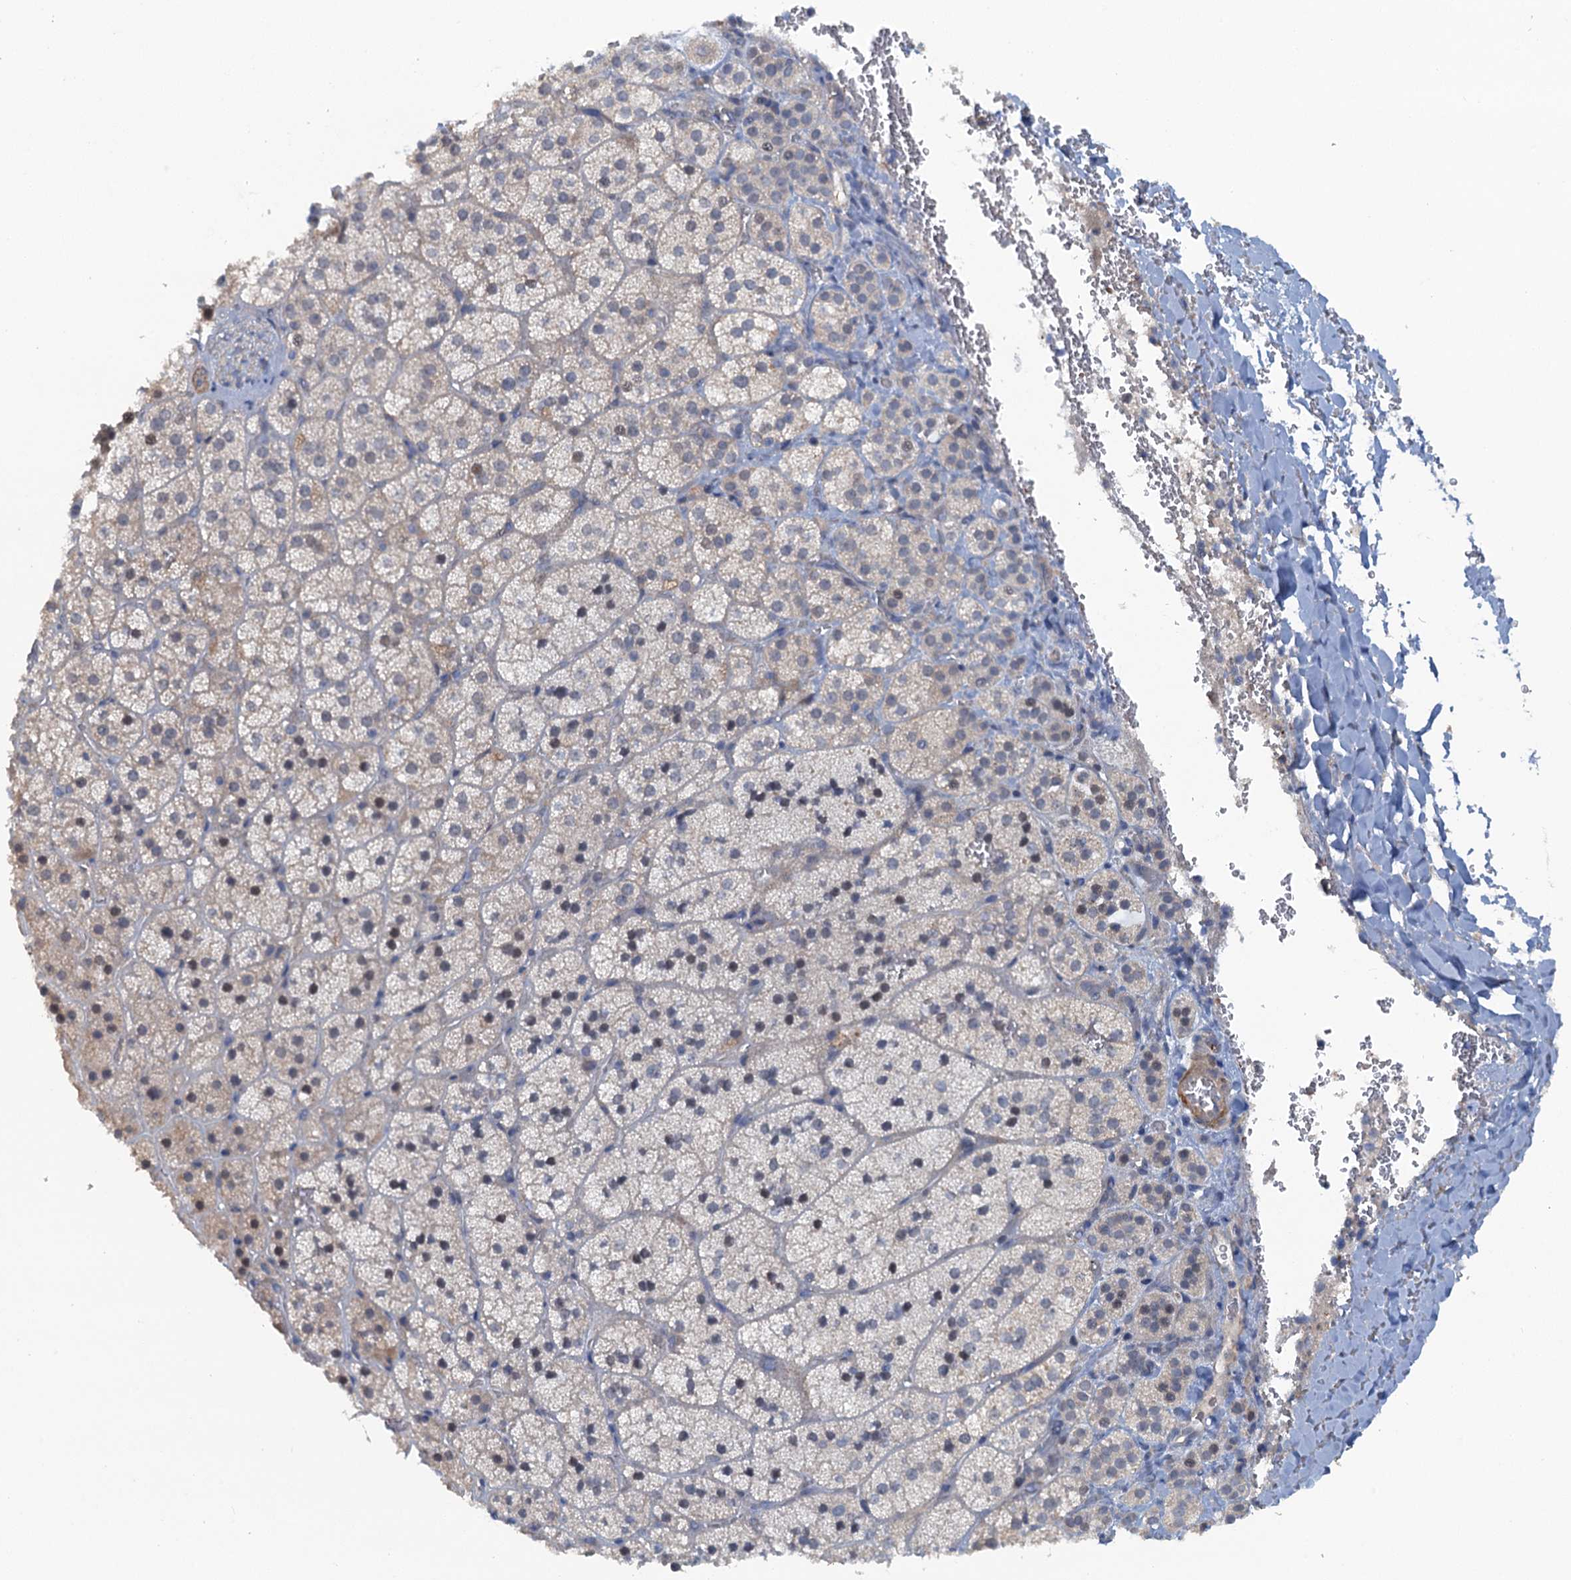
{"staining": {"intensity": "weak", "quantity": "<25%", "location": "cytoplasmic/membranous"}, "tissue": "adrenal gland", "cell_type": "Glandular cells", "image_type": "normal", "snomed": [{"axis": "morphology", "description": "Normal tissue, NOS"}, {"axis": "topography", "description": "Adrenal gland"}], "caption": "Unremarkable adrenal gland was stained to show a protein in brown. There is no significant expression in glandular cells. (Immunohistochemistry, brightfield microscopy, high magnification).", "gene": "MYO16", "patient": {"sex": "female", "age": 44}}